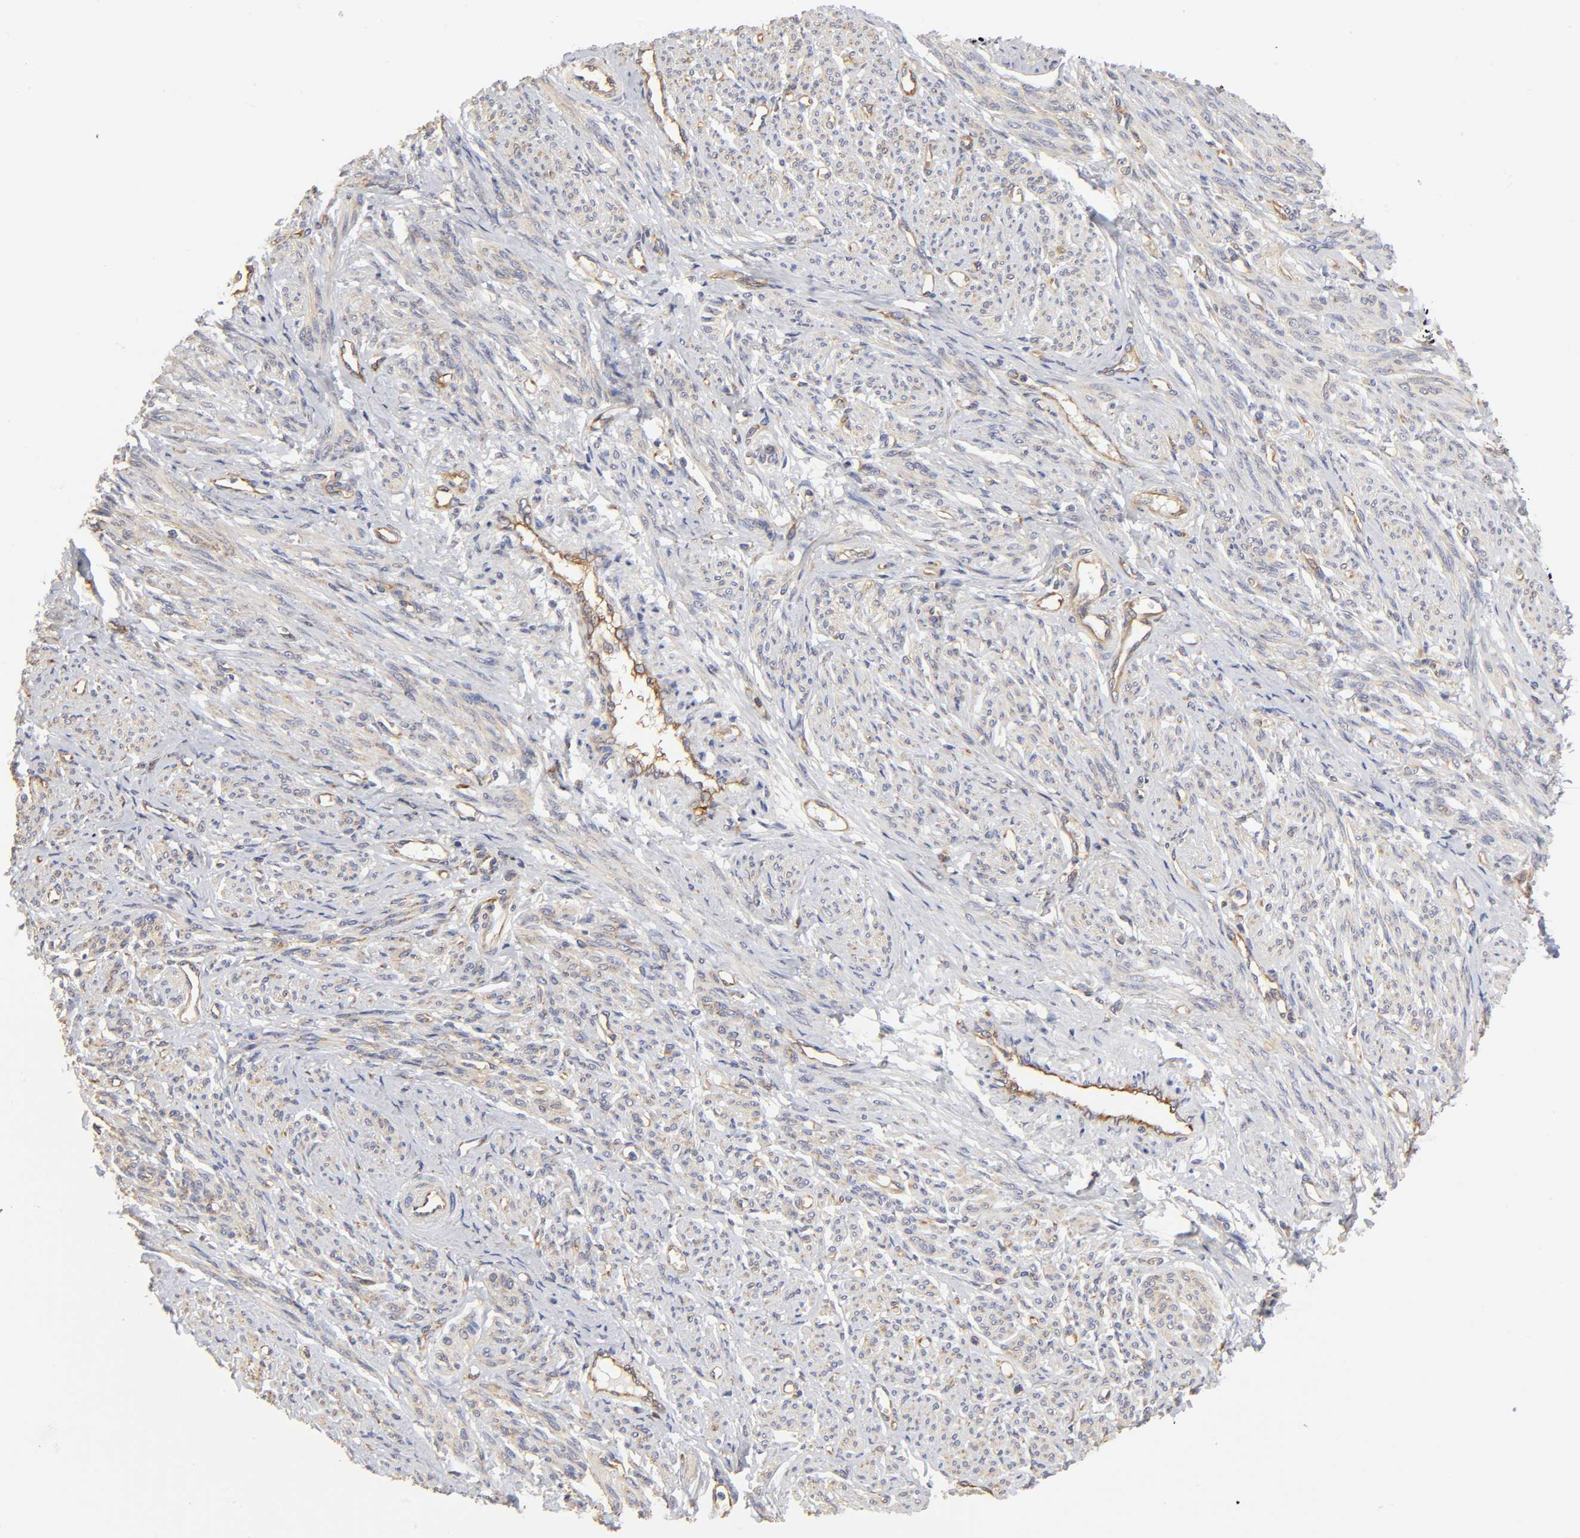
{"staining": {"intensity": "moderate", "quantity": "<25%", "location": "cytoplasmic/membranous"}, "tissue": "smooth muscle", "cell_type": "Smooth muscle cells", "image_type": "normal", "snomed": [{"axis": "morphology", "description": "Normal tissue, NOS"}, {"axis": "topography", "description": "Smooth muscle"}], "caption": "Protein staining of benign smooth muscle shows moderate cytoplasmic/membranous staining in about <25% of smooth muscle cells.", "gene": "RPL14", "patient": {"sex": "female", "age": 65}}